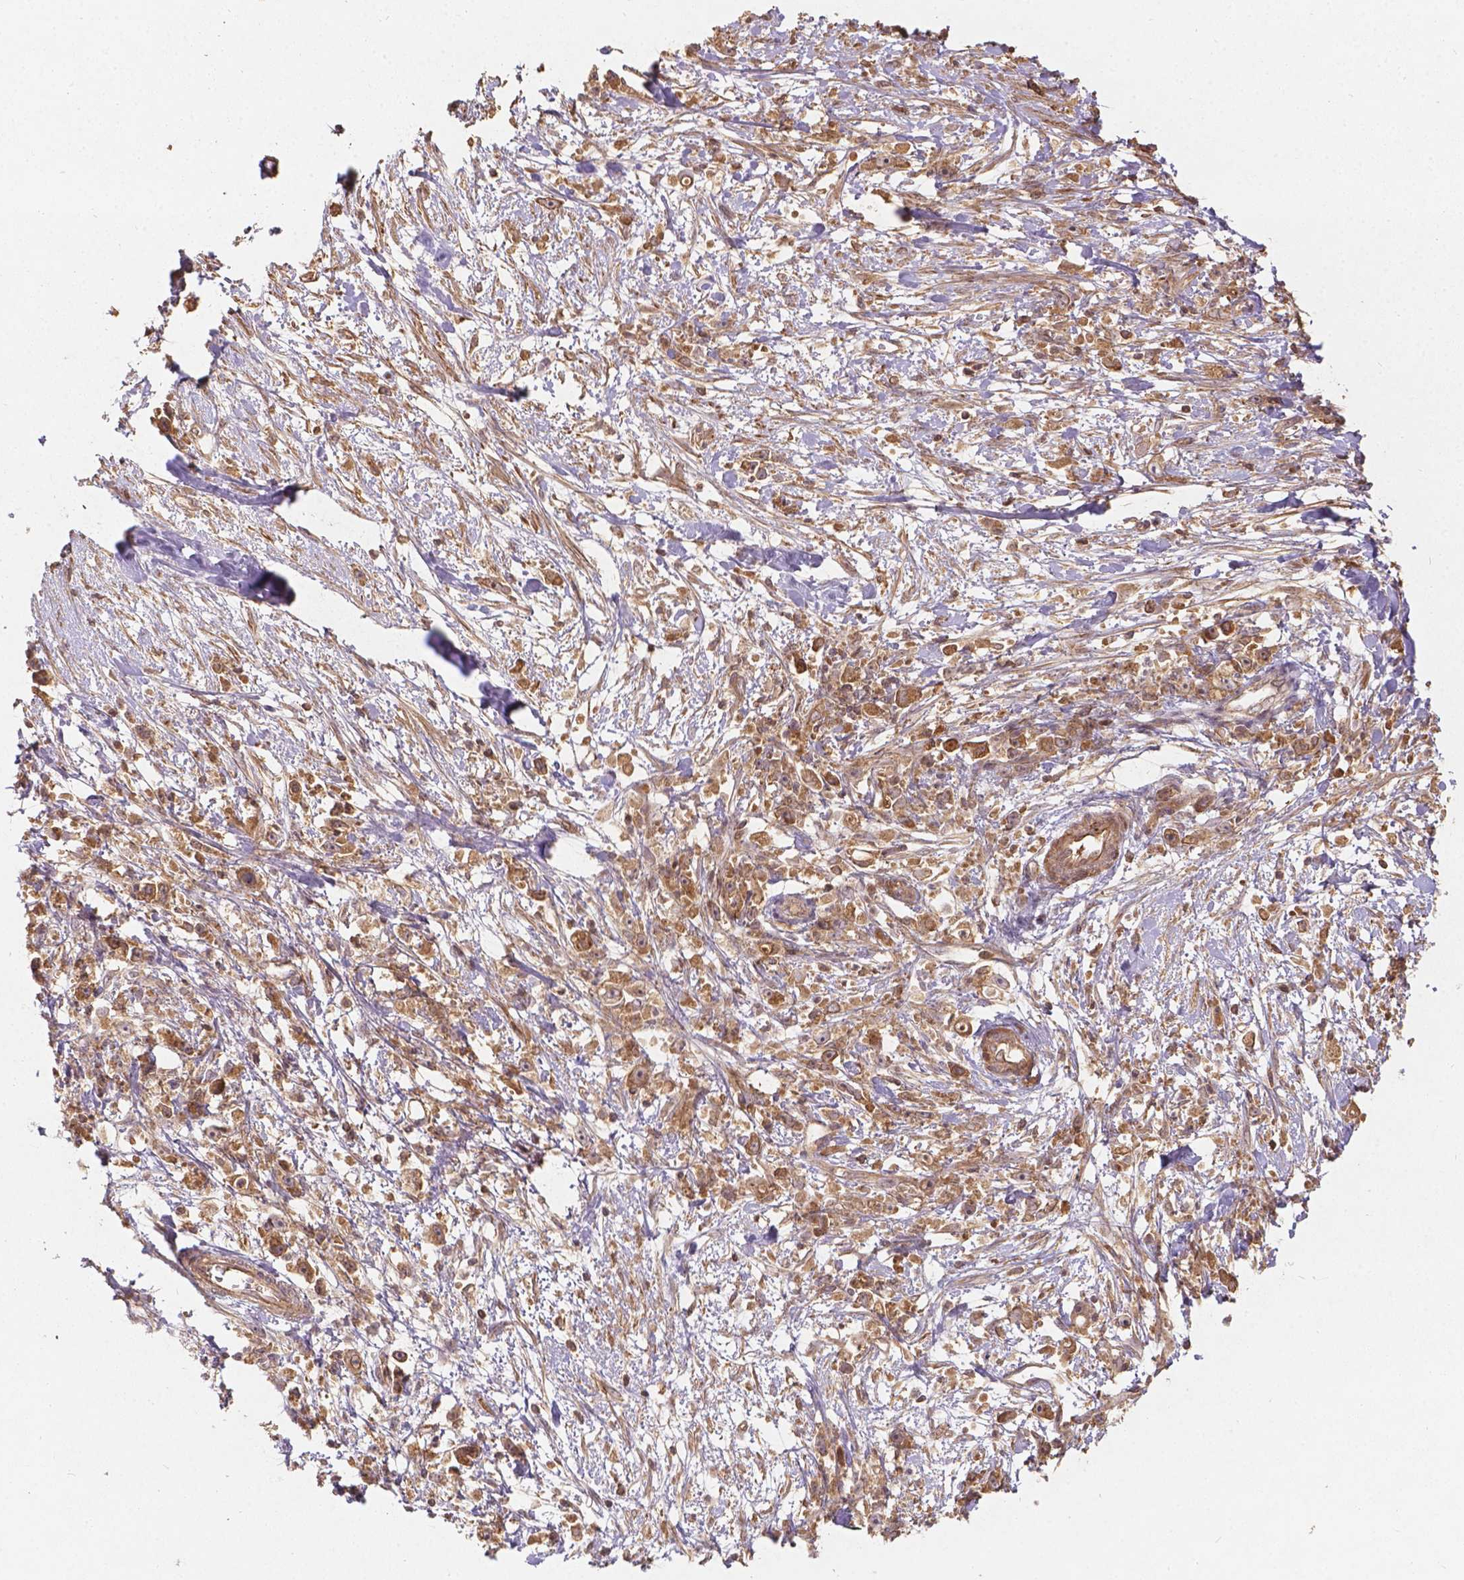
{"staining": {"intensity": "moderate", "quantity": ">75%", "location": "cytoplasmic/membranous"}, "tissue": "stomach cancer", "cell_type": "Tumor cells", "image_type": "cancer", "snomed": [{"axis": "morphology", "description": "Adenocarcinoma, NOS"}, {"axis": "topography", "description": "Stomach"}], "caption": "About >75% of tumor cells in human stomach adenocarcinoma exhibit moderate cytoplasmic/membranous protein staining as visualized by brown immunohistochemical staining.", "gene": "XPR1", "patient": {"sex": "female", "age": 59}}